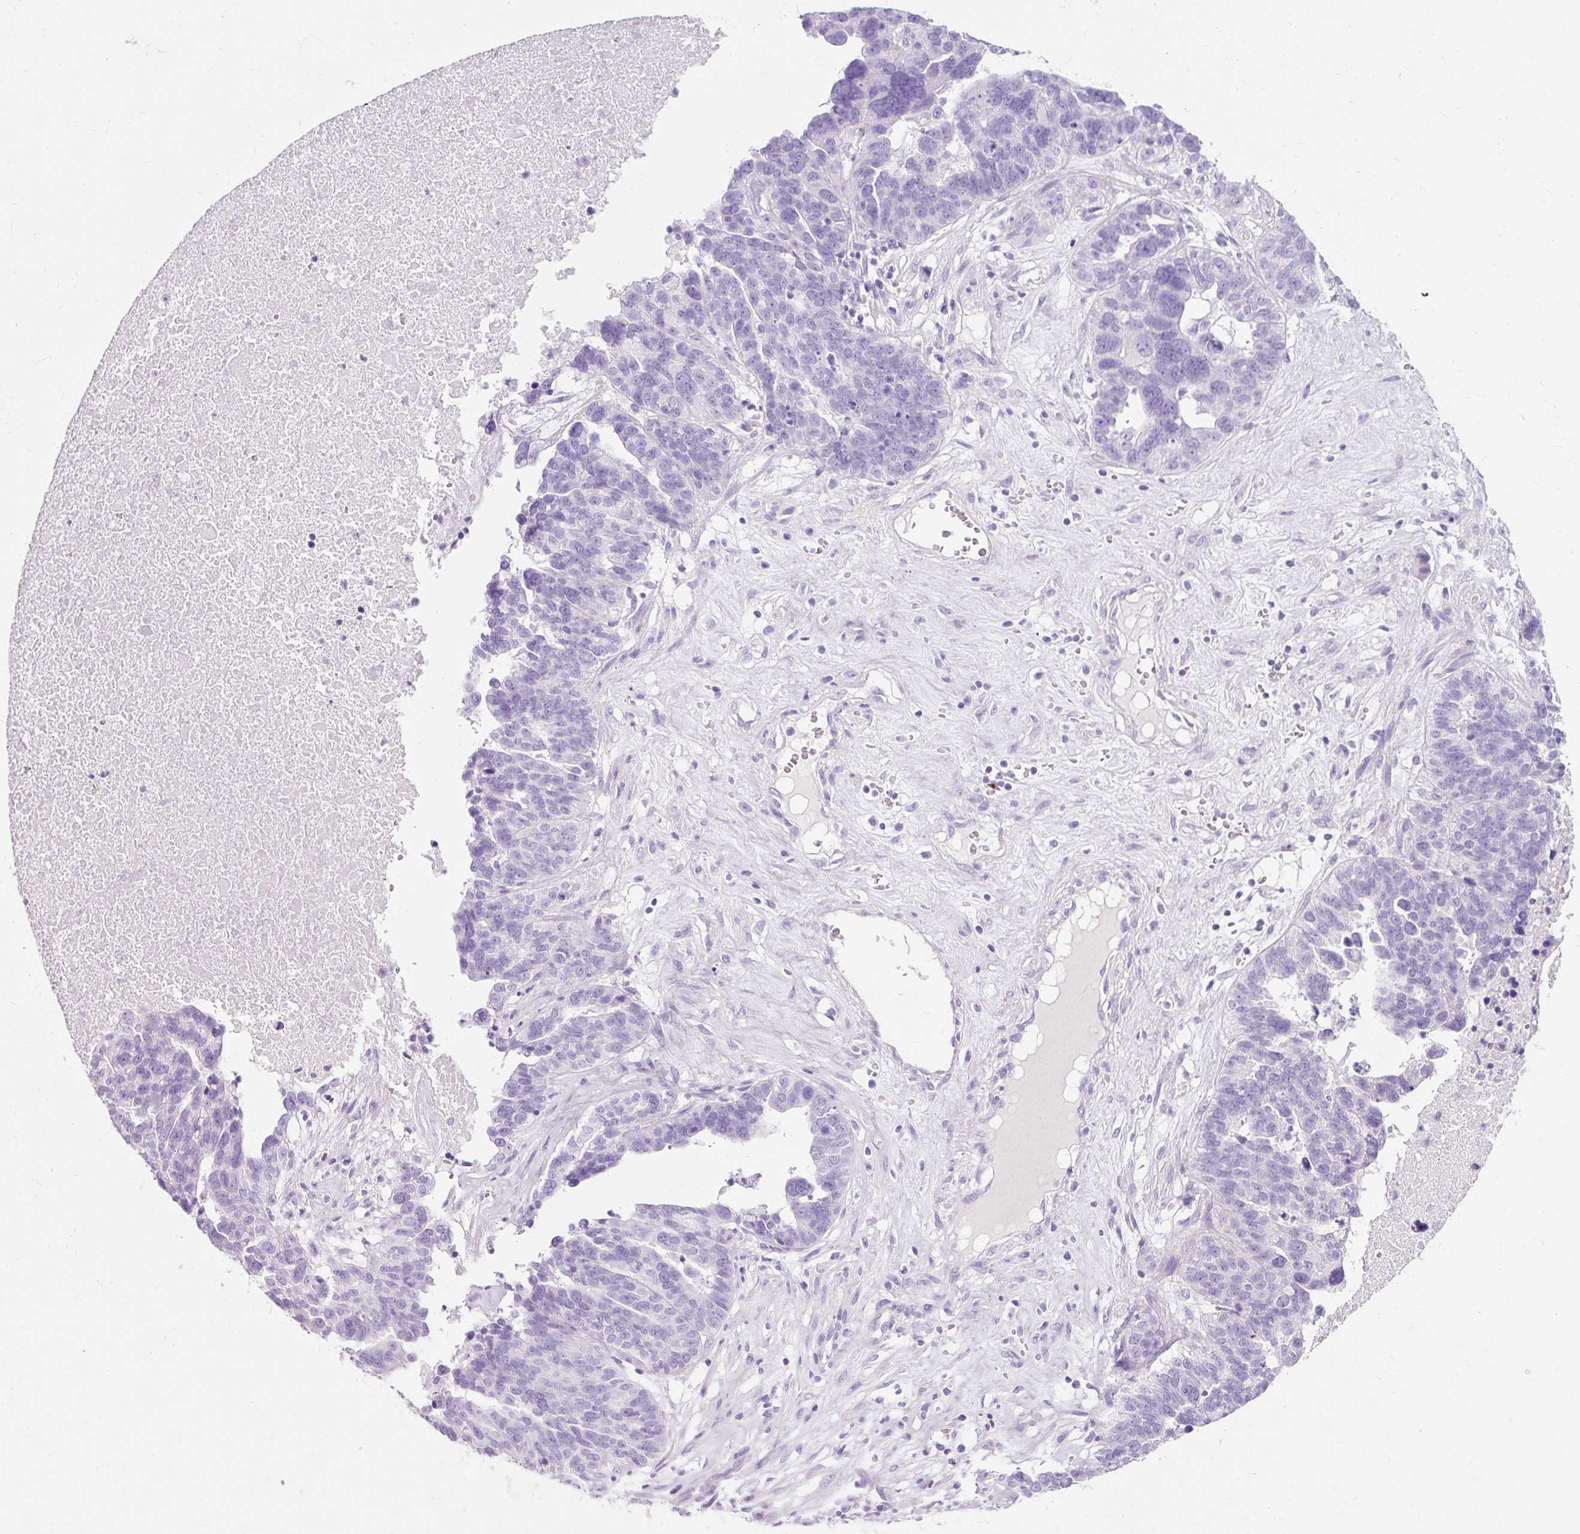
{"staining": {"intensity": "negative", "quantity": "none", "location": "none"}, "tissue": "ovarian cancer", "cell_type": "Tumor cells", "image_type": "cancer", "snomed": [{"axis": "morphology", "description": "Cystadenocarcinoma, serous, NOS"}, {"axis": "topography", "description": "Ovary"}], "caption": "Immunohistochemistry (IHC) of human ovarian cancer (serous cystadenocarcinoma) displays no expression in tumor cells. (Stains: DAB immunohistochemistry with hematoxylin counter stain, Microscopy: brightfield microscopy at high magnification).", "gene": "TMEM213", "patient": {"sex": "female", "age": 59}}